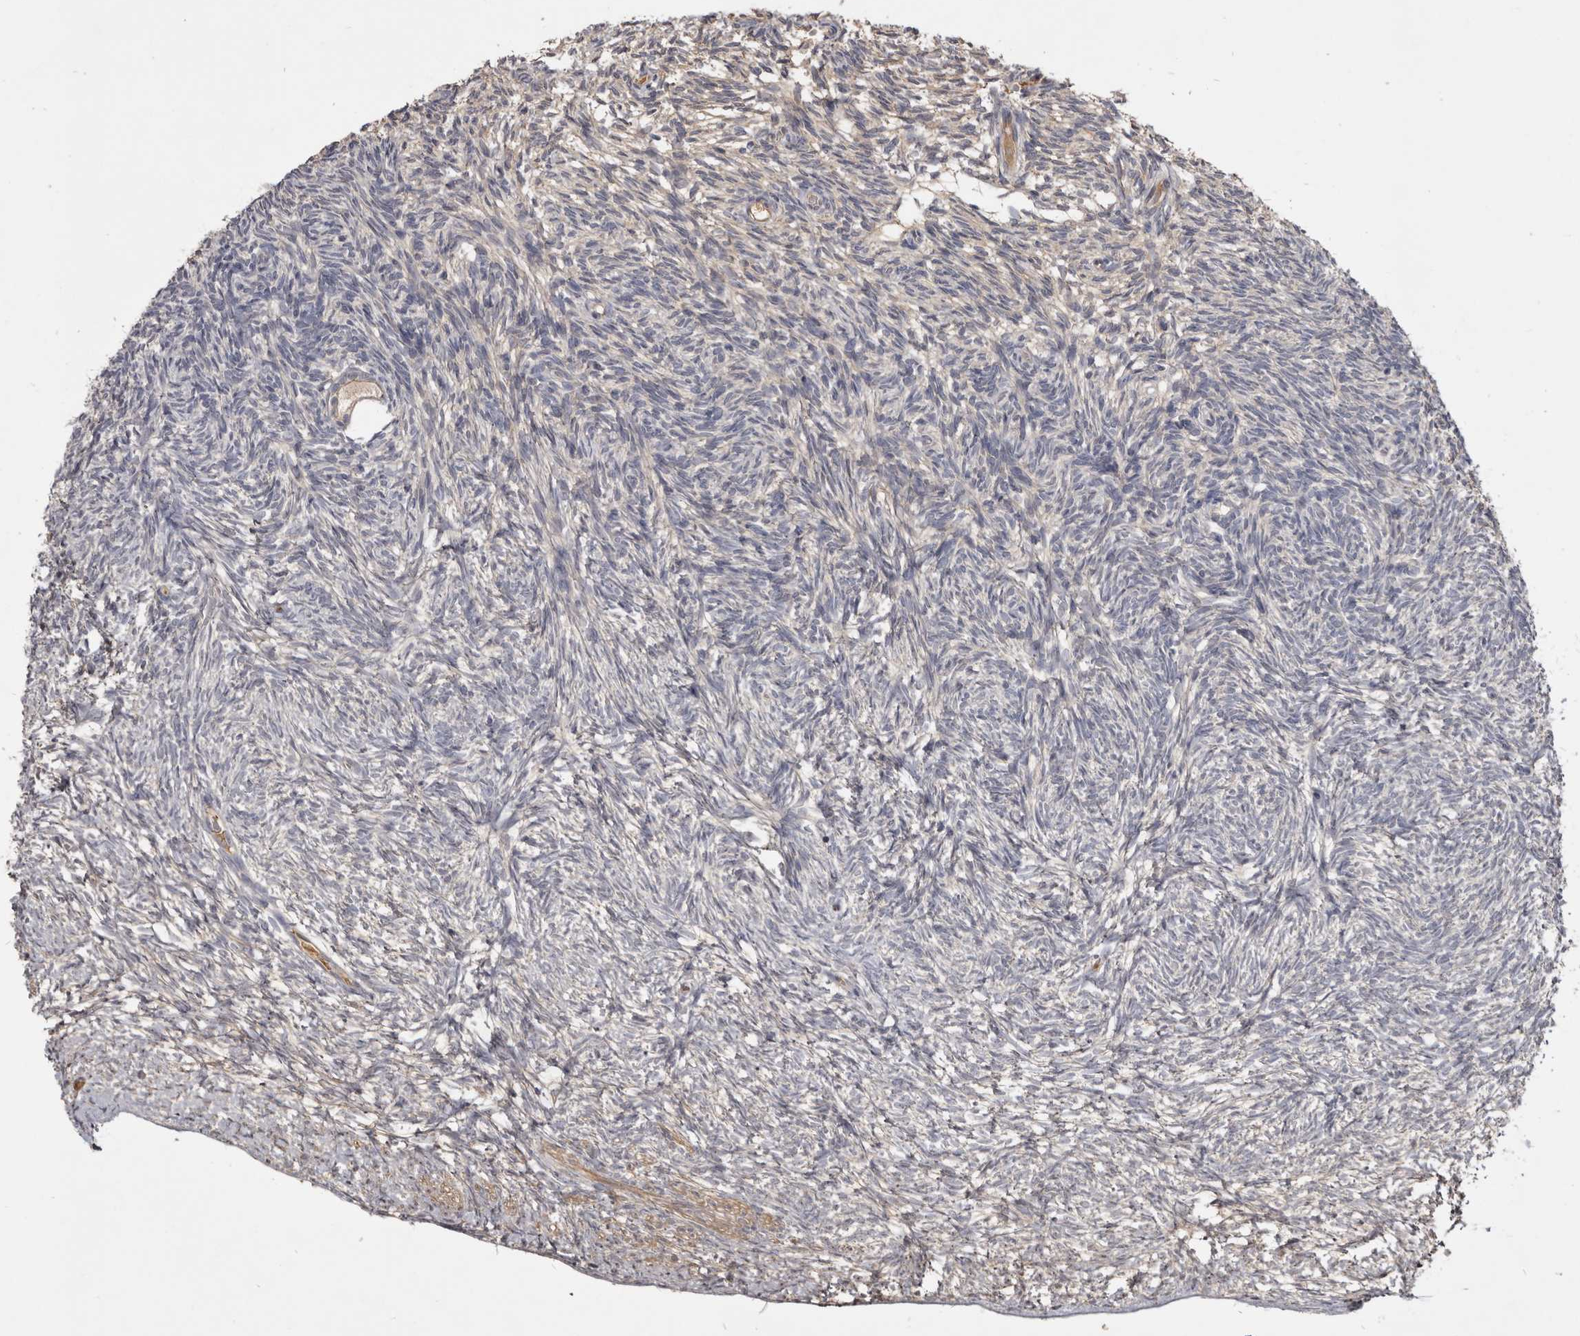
{"staining": {"intensity": "weak", "quantity": ">75%", "location": "cytoplasmic/membranous"}, "tissue": "ovary", "cell_type": "Follicle cells", "image_type": "normal", "snomed": [{"axis": "morphology", "description": "Normal tissue, NOS"}, {"axis": "topography", "description": "Ovary"}], "caption": "A low amount of weak cytoplasmic/membranous staining is present in about >75% of follicle cells in benign ovary. (DAB IHC with brightfield microscopy, high magnification).", "gene": "TTC39A", "patient": {"sex": "female", "age": 34}}